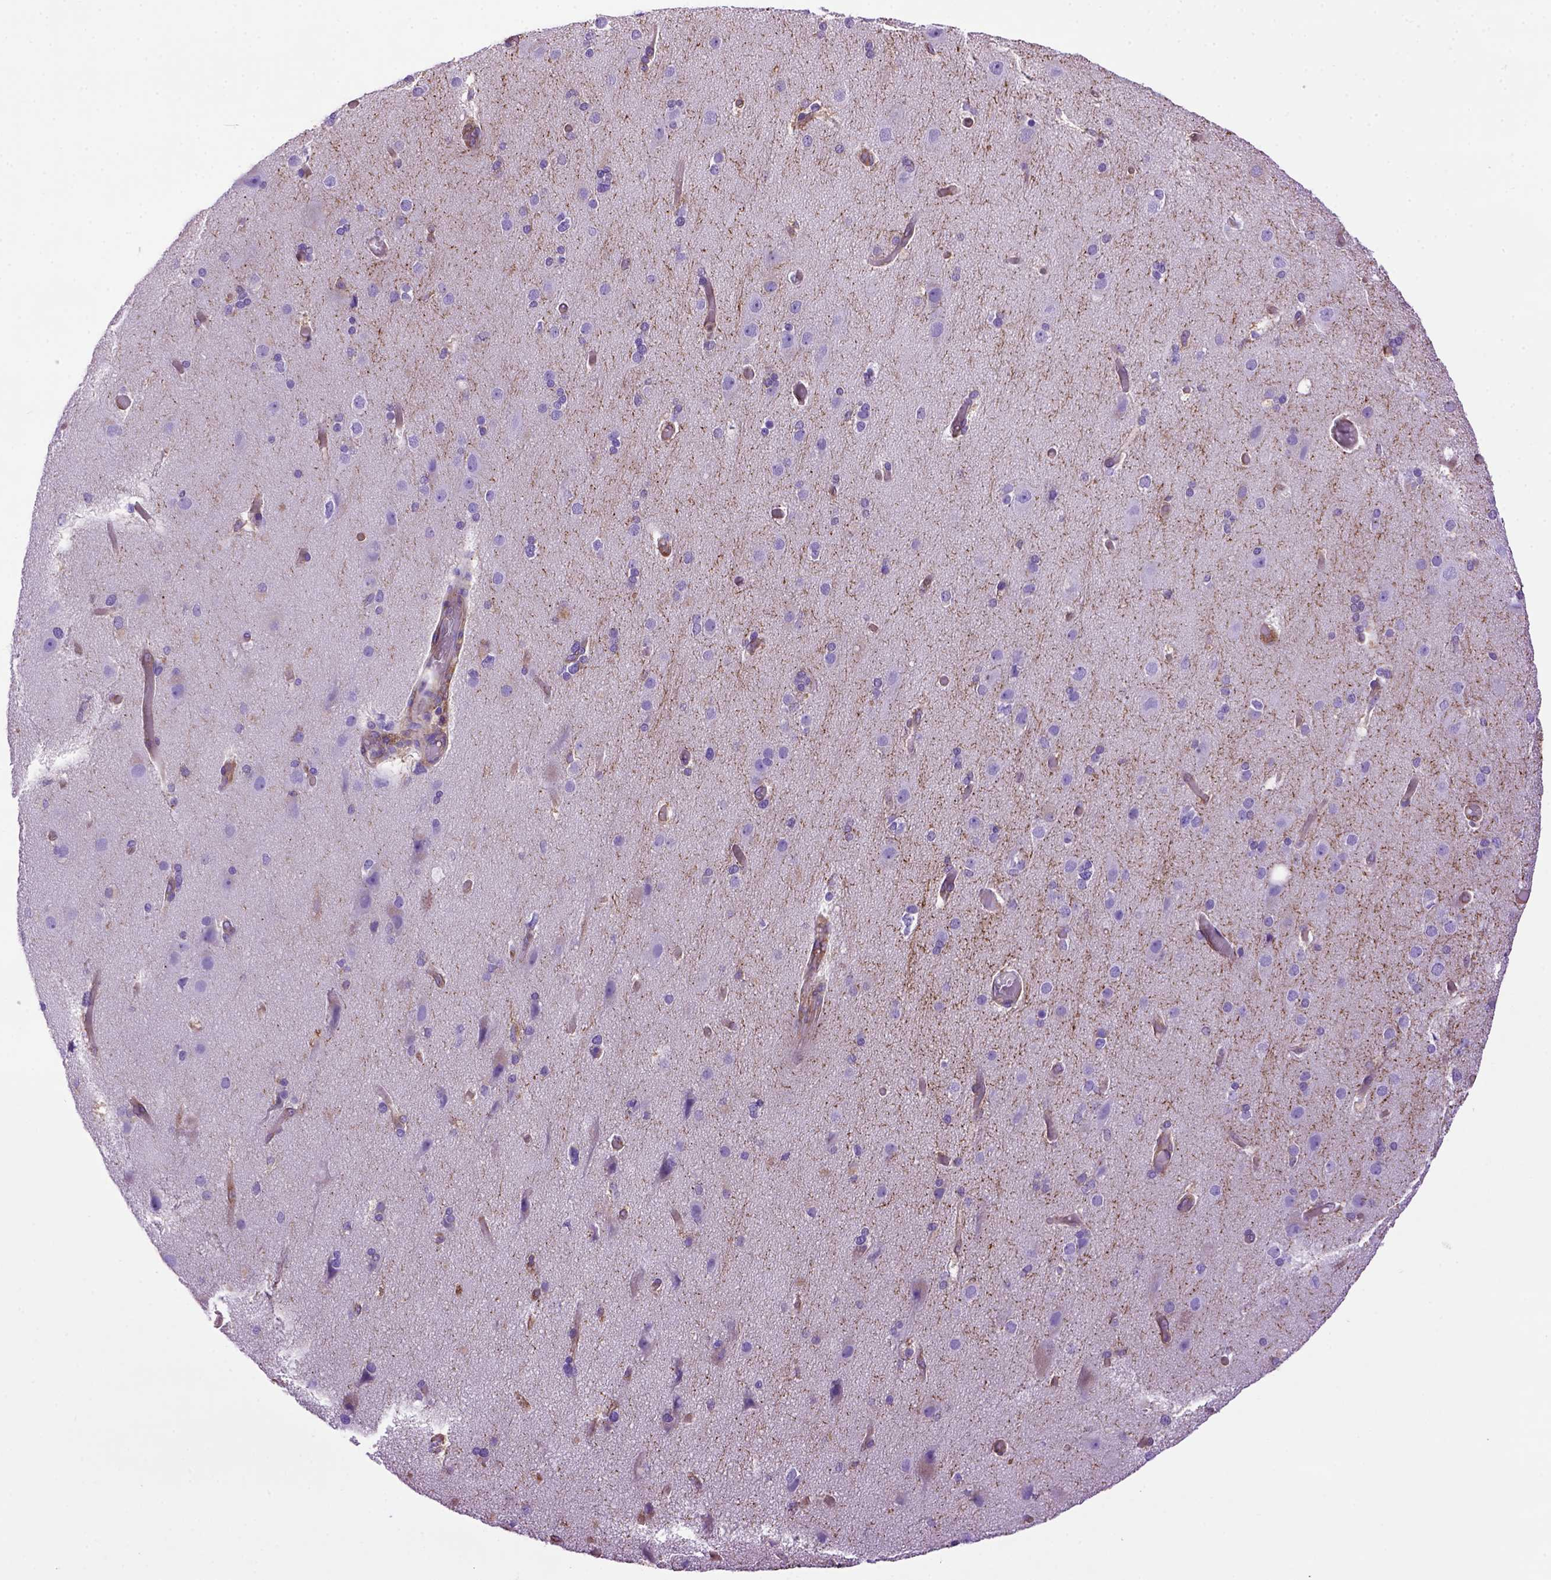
{"staining": {"intensity": "weak", "quantity": ">75%", "location": "cytoplasmic/membranous"}, "tissue": "cerebral cortex", "cell_type": "Endothelial cells", "image_type": "normal", "snomed": [{"axis": "morphology", "description": "Normal tissue, NOS"}, {"axis": "morphology", "description": "Glioma, malignant, High grade"}, {"axis": "topography", "description": "Cerebral cortex"}], "caption": "Cerebral cortex stained for a protein (brown) displays weak cytoplasmic/membranous positive expression in about >75% of endothelial cells.", "gene": "MVP", "patient": {"sex": "male", "age": 71}}